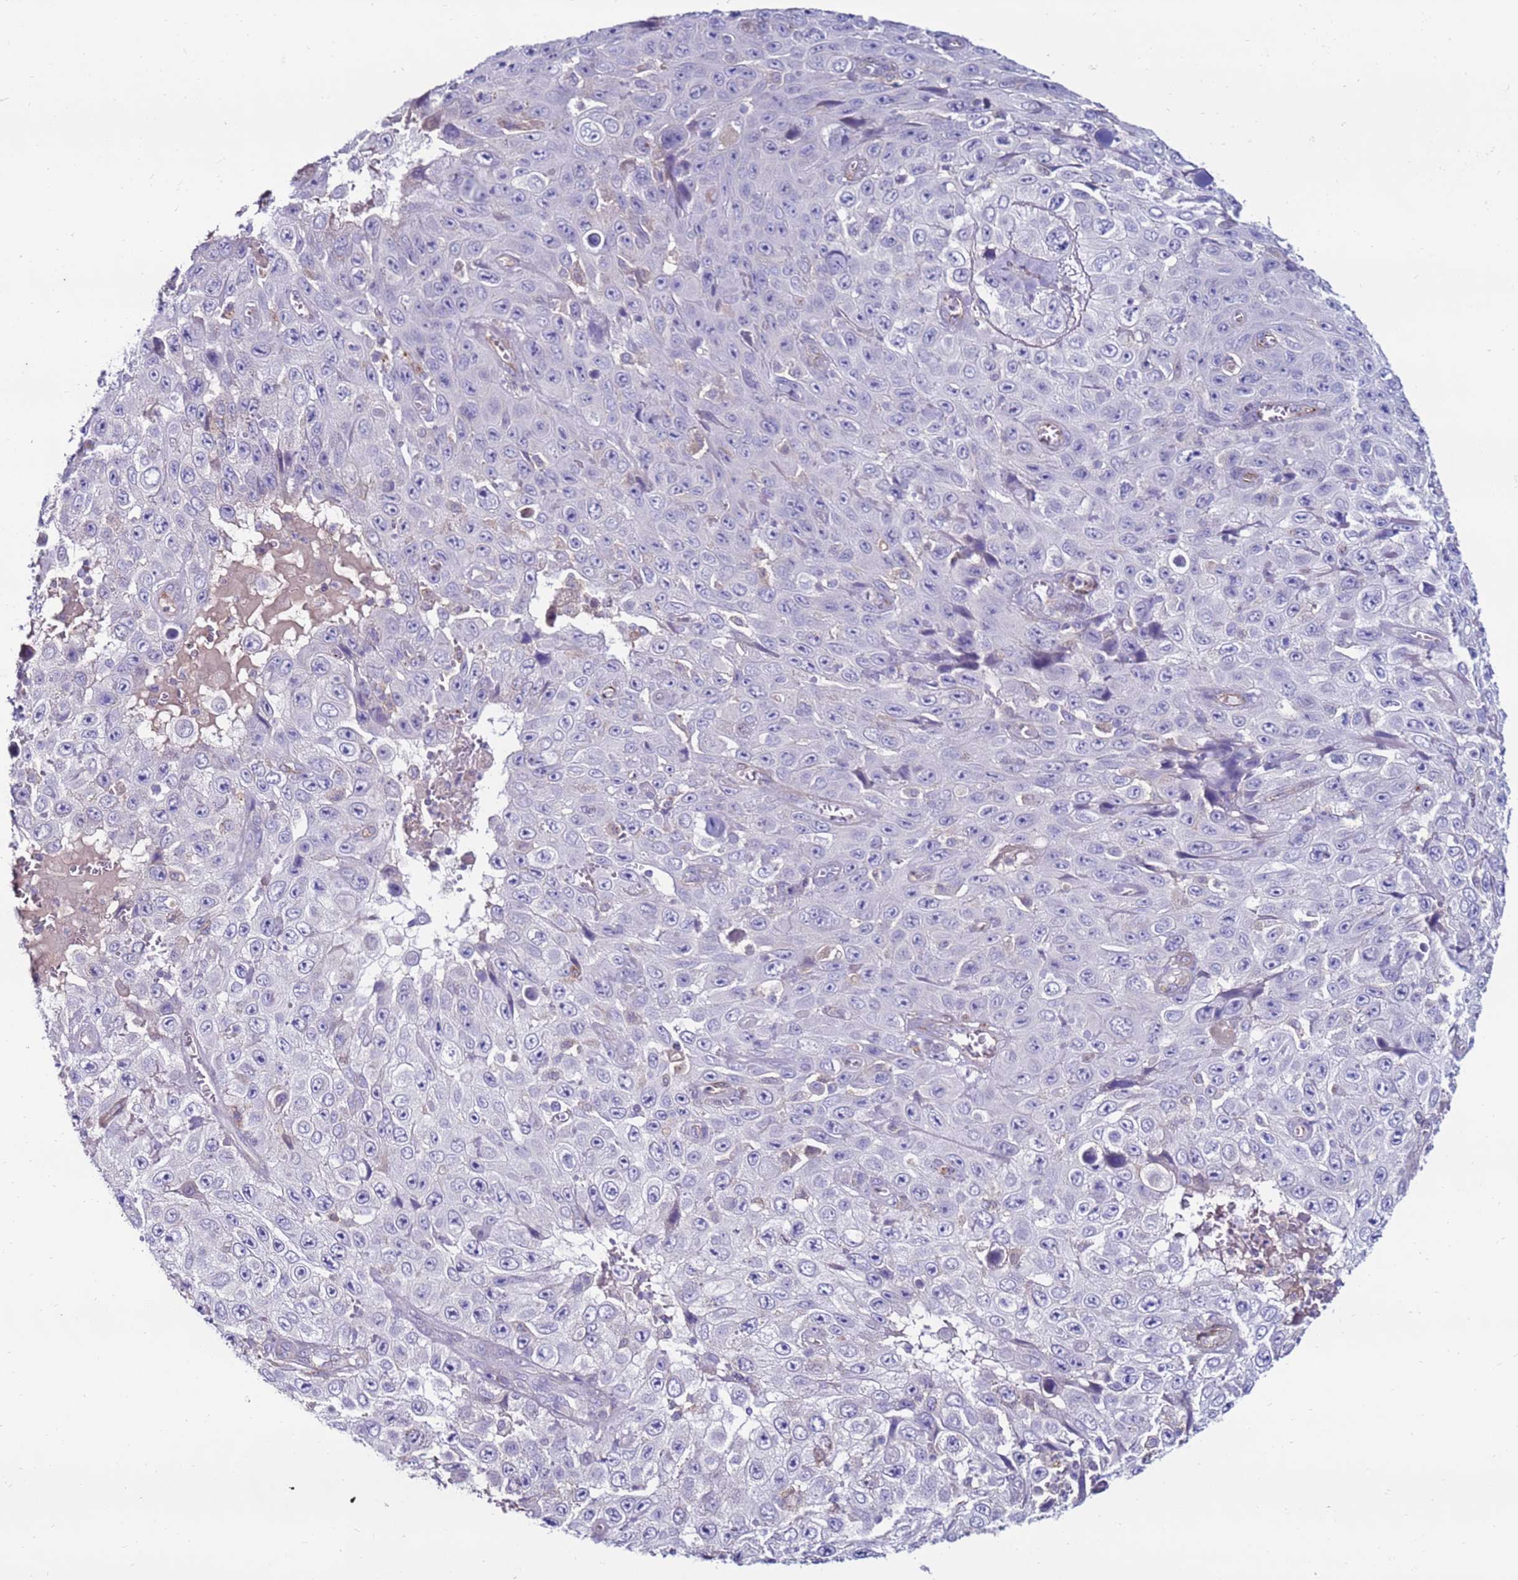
{"staining": {"intensity": "negative", "quantity": "none", "location": "none"}, "tissue": "skin cancer", "cell_type": "Tumor cells", "image_type": "cancer", "snomed": [{"axis": "morphology", "description": "Squamous cell carcinoma, NOS"}, {"axis": "topography", "description": "Skin"}], "caption": "There is no significant staining in tumor cells of skin squamous cell carcinoma. (DAB (3,3'-diaminobenzidine) immunohistochemistry (IHC) visualized using brightfield microscopy, high magnification).", "gene": "CLEC4M", "patient": {"sex": "male", "age": 82}}